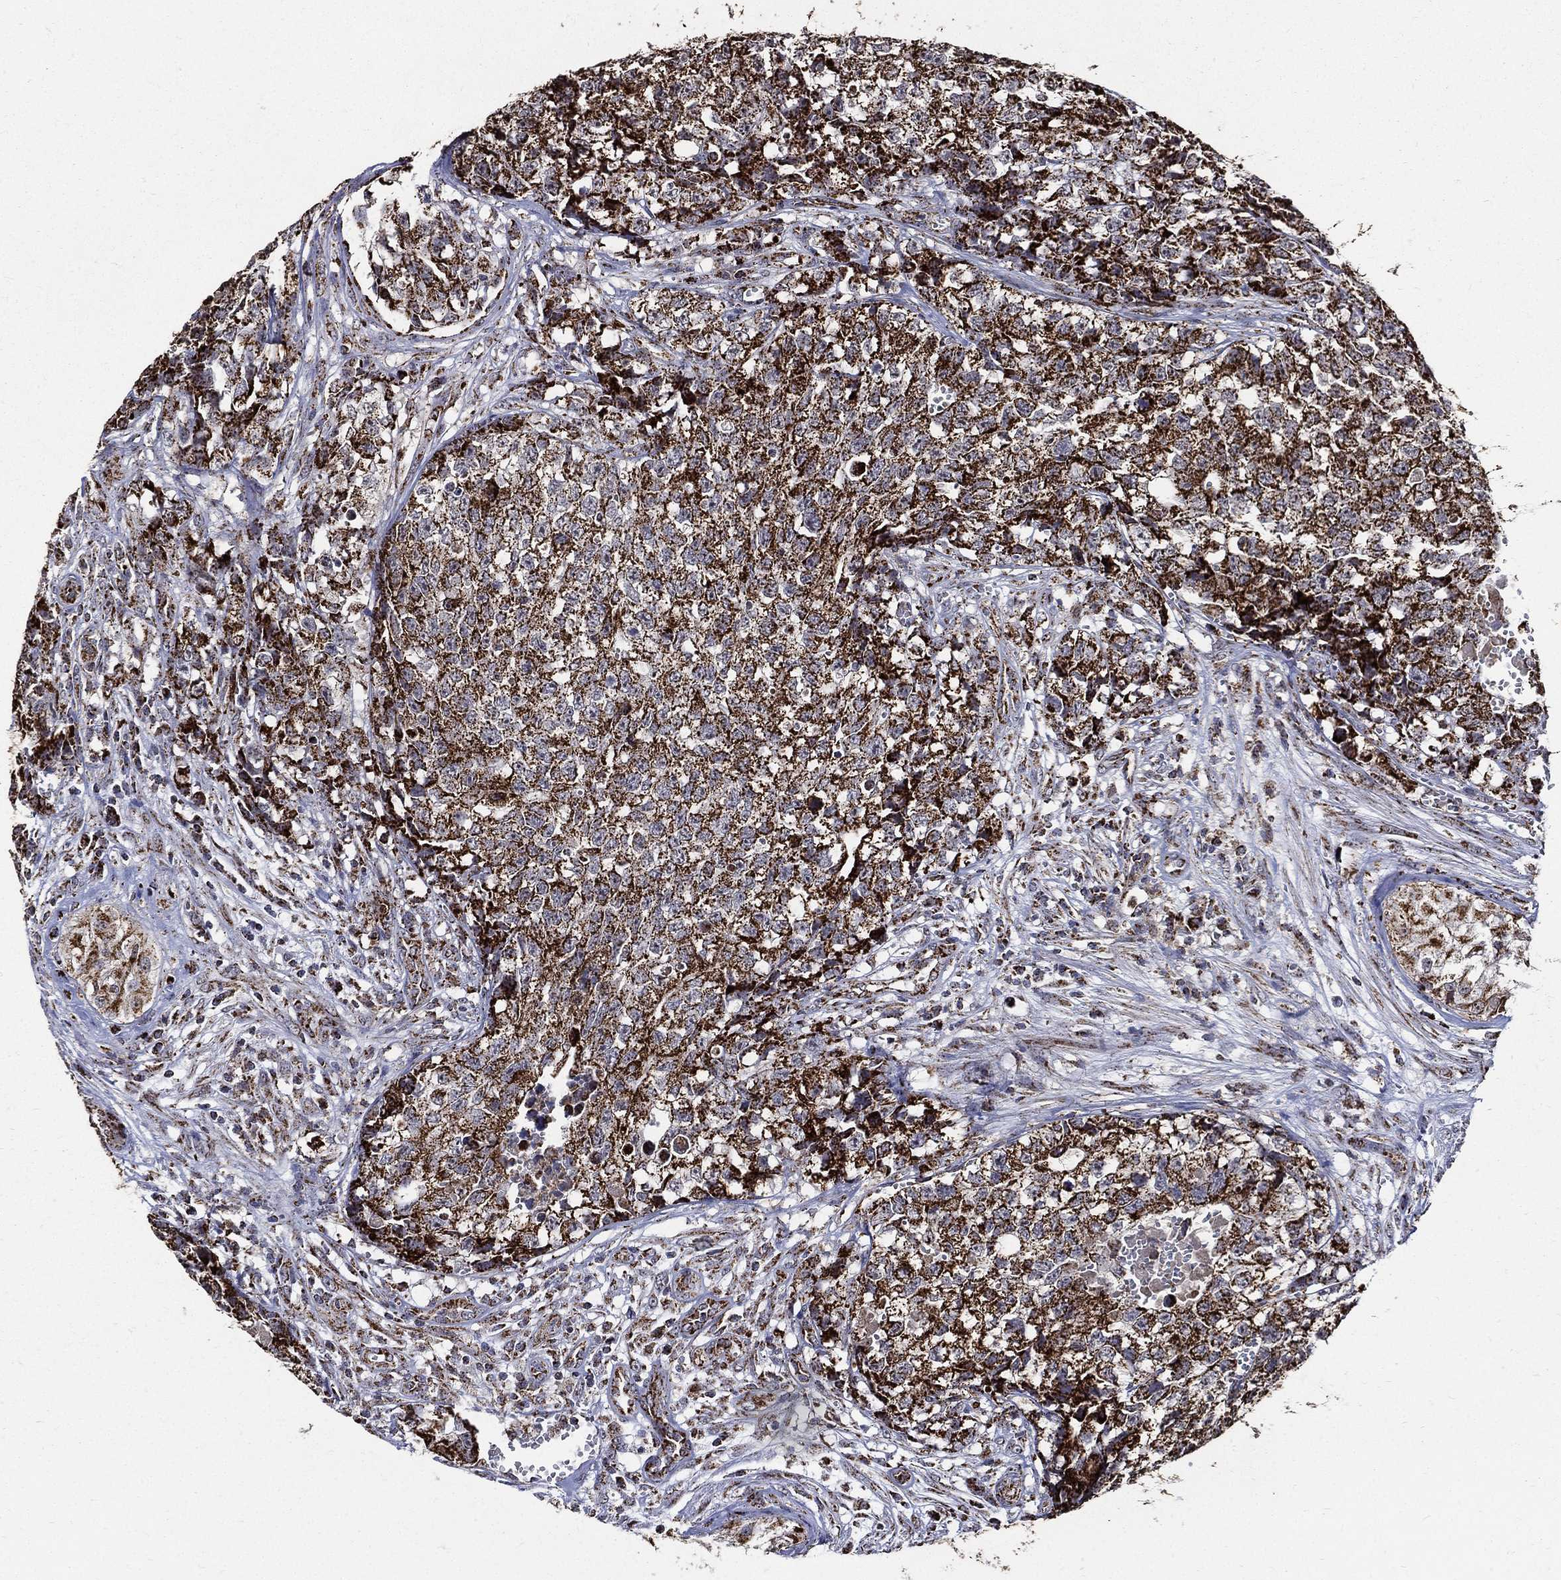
{"staining": {"intensity": "strong", "quantity": ">75%", "location": "cytoplasmic/membranous"}, "tissue": "testis cancer", "cell_type": "Tumor cells", "image_type": "cancer", "snomed": [{"axis": "morphology", "description": "Seminoma, NOS"}, {"axis": "morphology", "description": "Carcinoma, Embryonal, NOS"}, {"axis": "topography", "description": "Testis"}], "caption": "Protein expression analysis of human testis seminoma reveals strong cytoplasmic/membranous positivity in about >75% of tumor cells.", "gene": "NDUFAB1", "patient": {"sex": "male", "age": 22}}